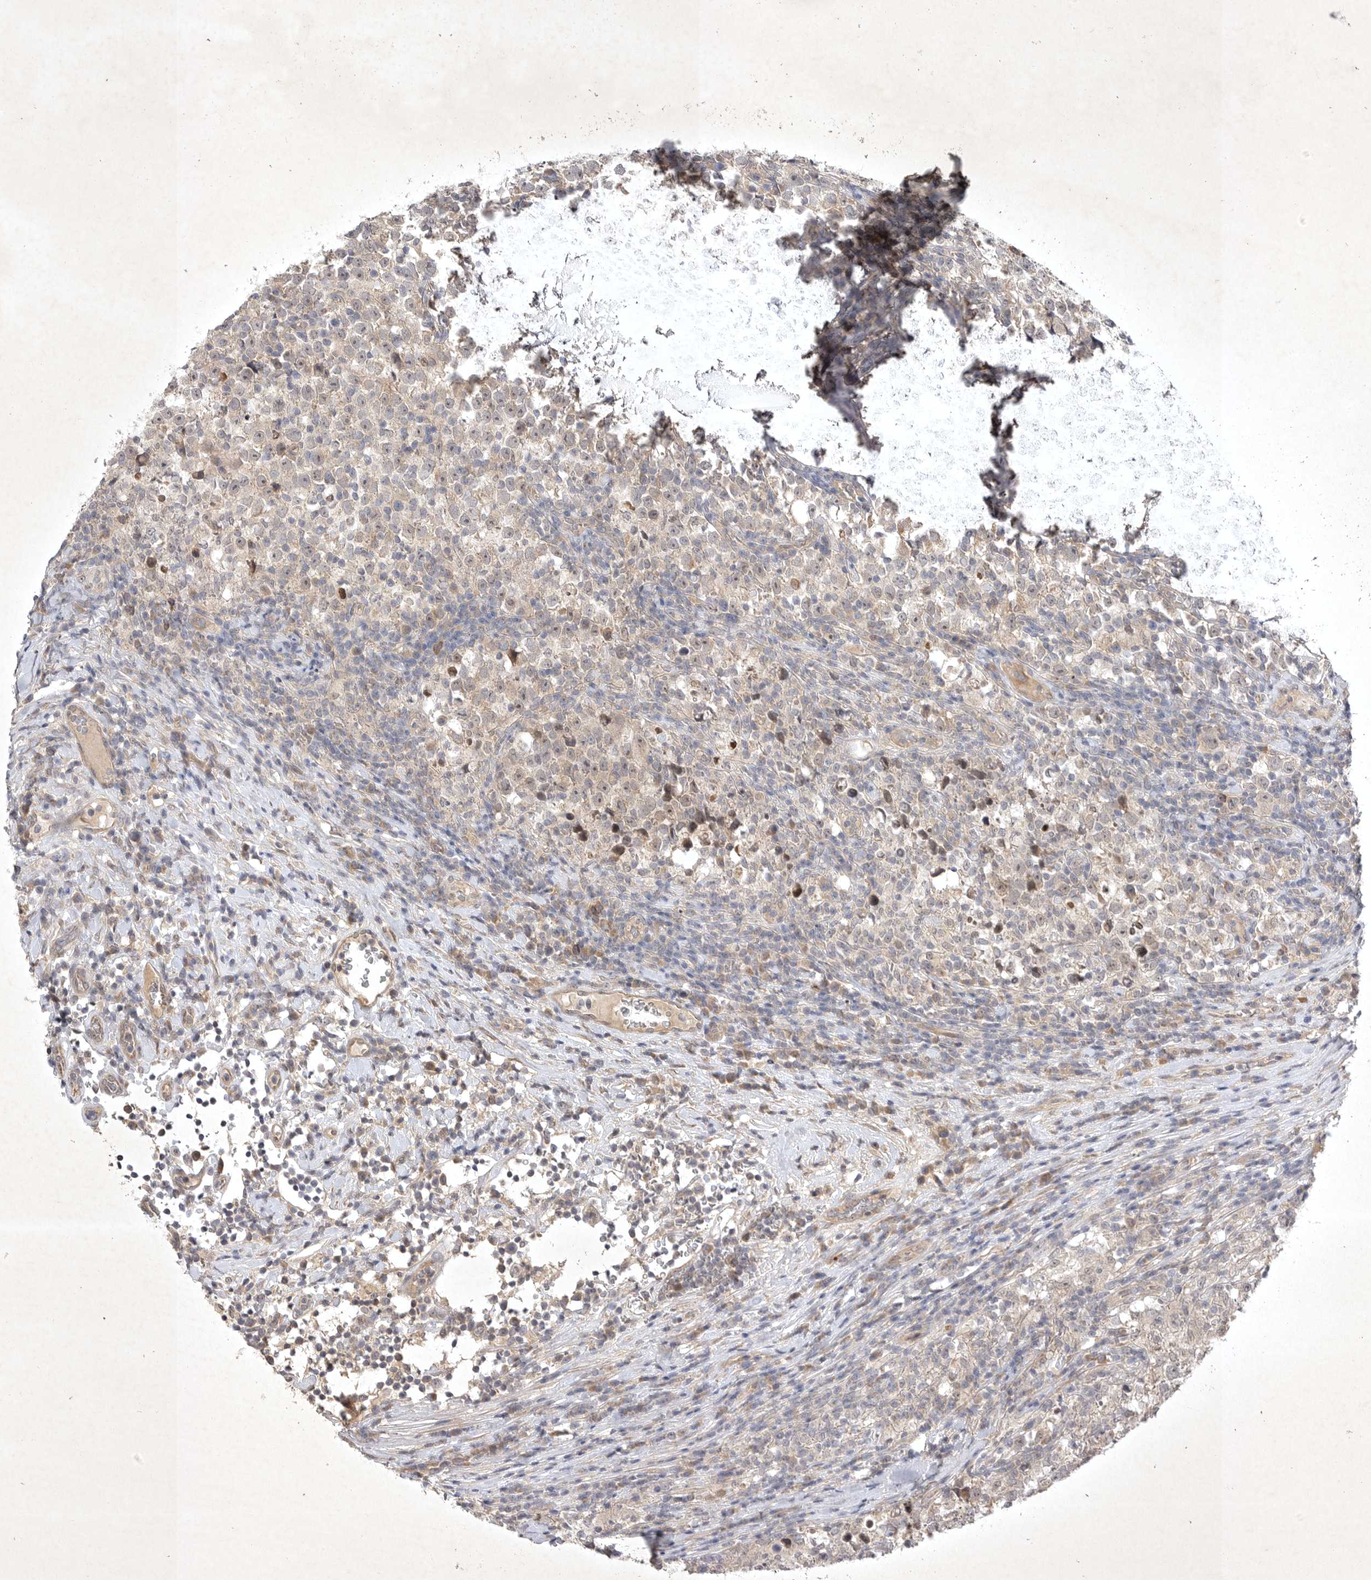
{"staining": {"intensity": "weak", "quantity": "<25%", "location": "cytoplasmic/membranous"}, "tissue": "testis cancer", "cell_type": "Tumor cells", "image_type": "cancer", "snomed": [{"axis": "morphology", "description": "Normal tissue, NOS"}, {"axis": "morphology", "description": "Seminoma, NOS"}, {"axis": "topography", "description": "Testis"}], "caption": "Tumor cells show no significant positivity in seminoma (testis).", "gene": "PTPDC1", "patient": {"sex": "male", "age": 43}}